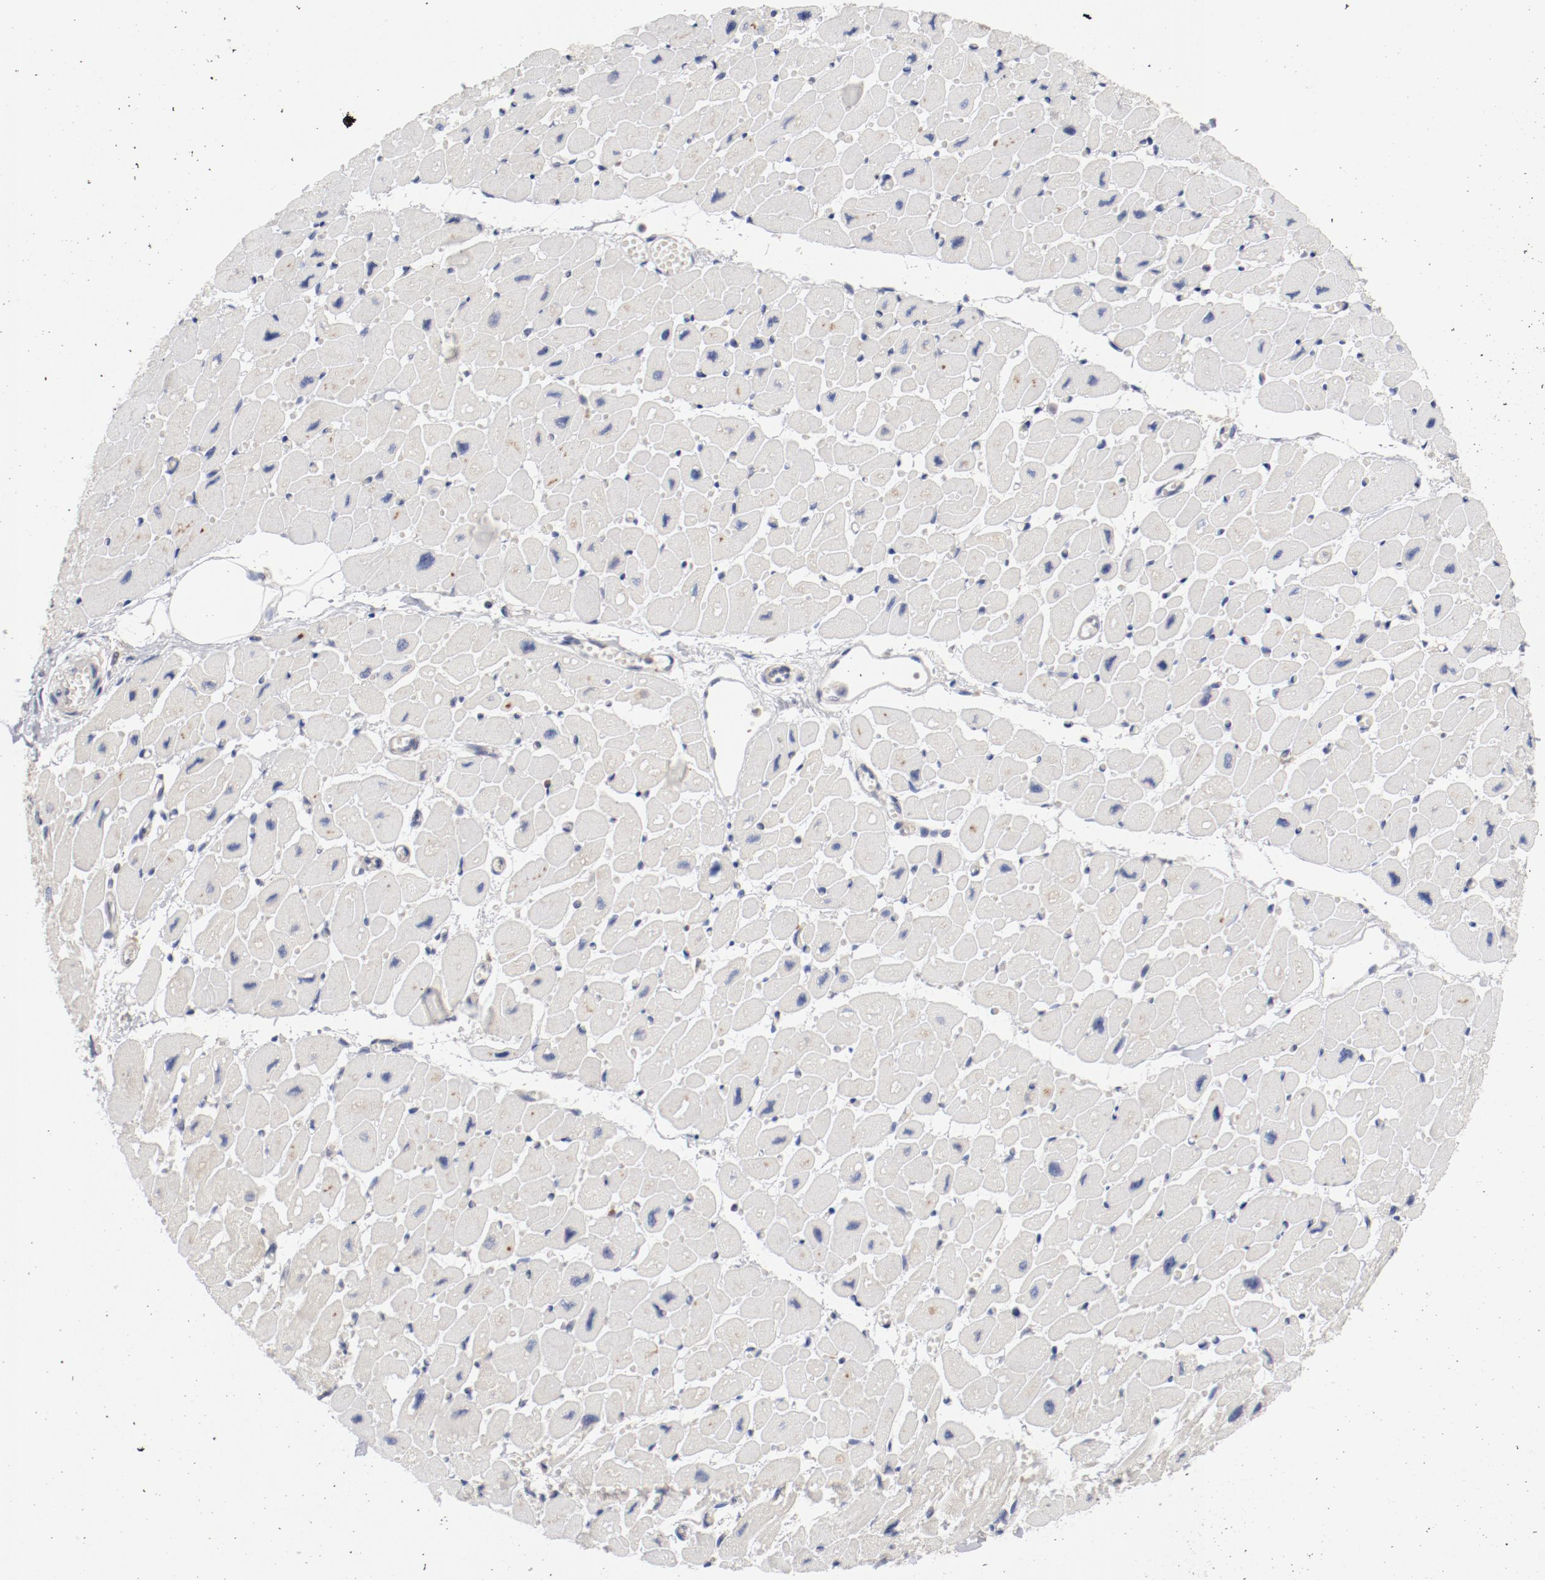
{"staining": {"intensity": "moderate", "quantity": ">75%", "location": "cytoplasmic/membranous"}, "tissue": "heart muscle", "cell_type": "Cardiomyocytes", "image_type": "normal", "snomed": [{"axis": "morphology", "description": "Normal tissue, NOS"}, {"axis": "topography", "description": "Heart"}], "caption": "A medium amount of moderate cytoplasmic/membranous staining is seen in approximately >75% of cardiomyocytes in benign heart muscle. The staining is performed using DAB (3,3'-diaminobenzidine) brown chromogen to label protein expression. The nuclei are counter-stained blue using hematoxylin.", "gene": "CBL", "patient": {"sex": "female", "age": 54}}